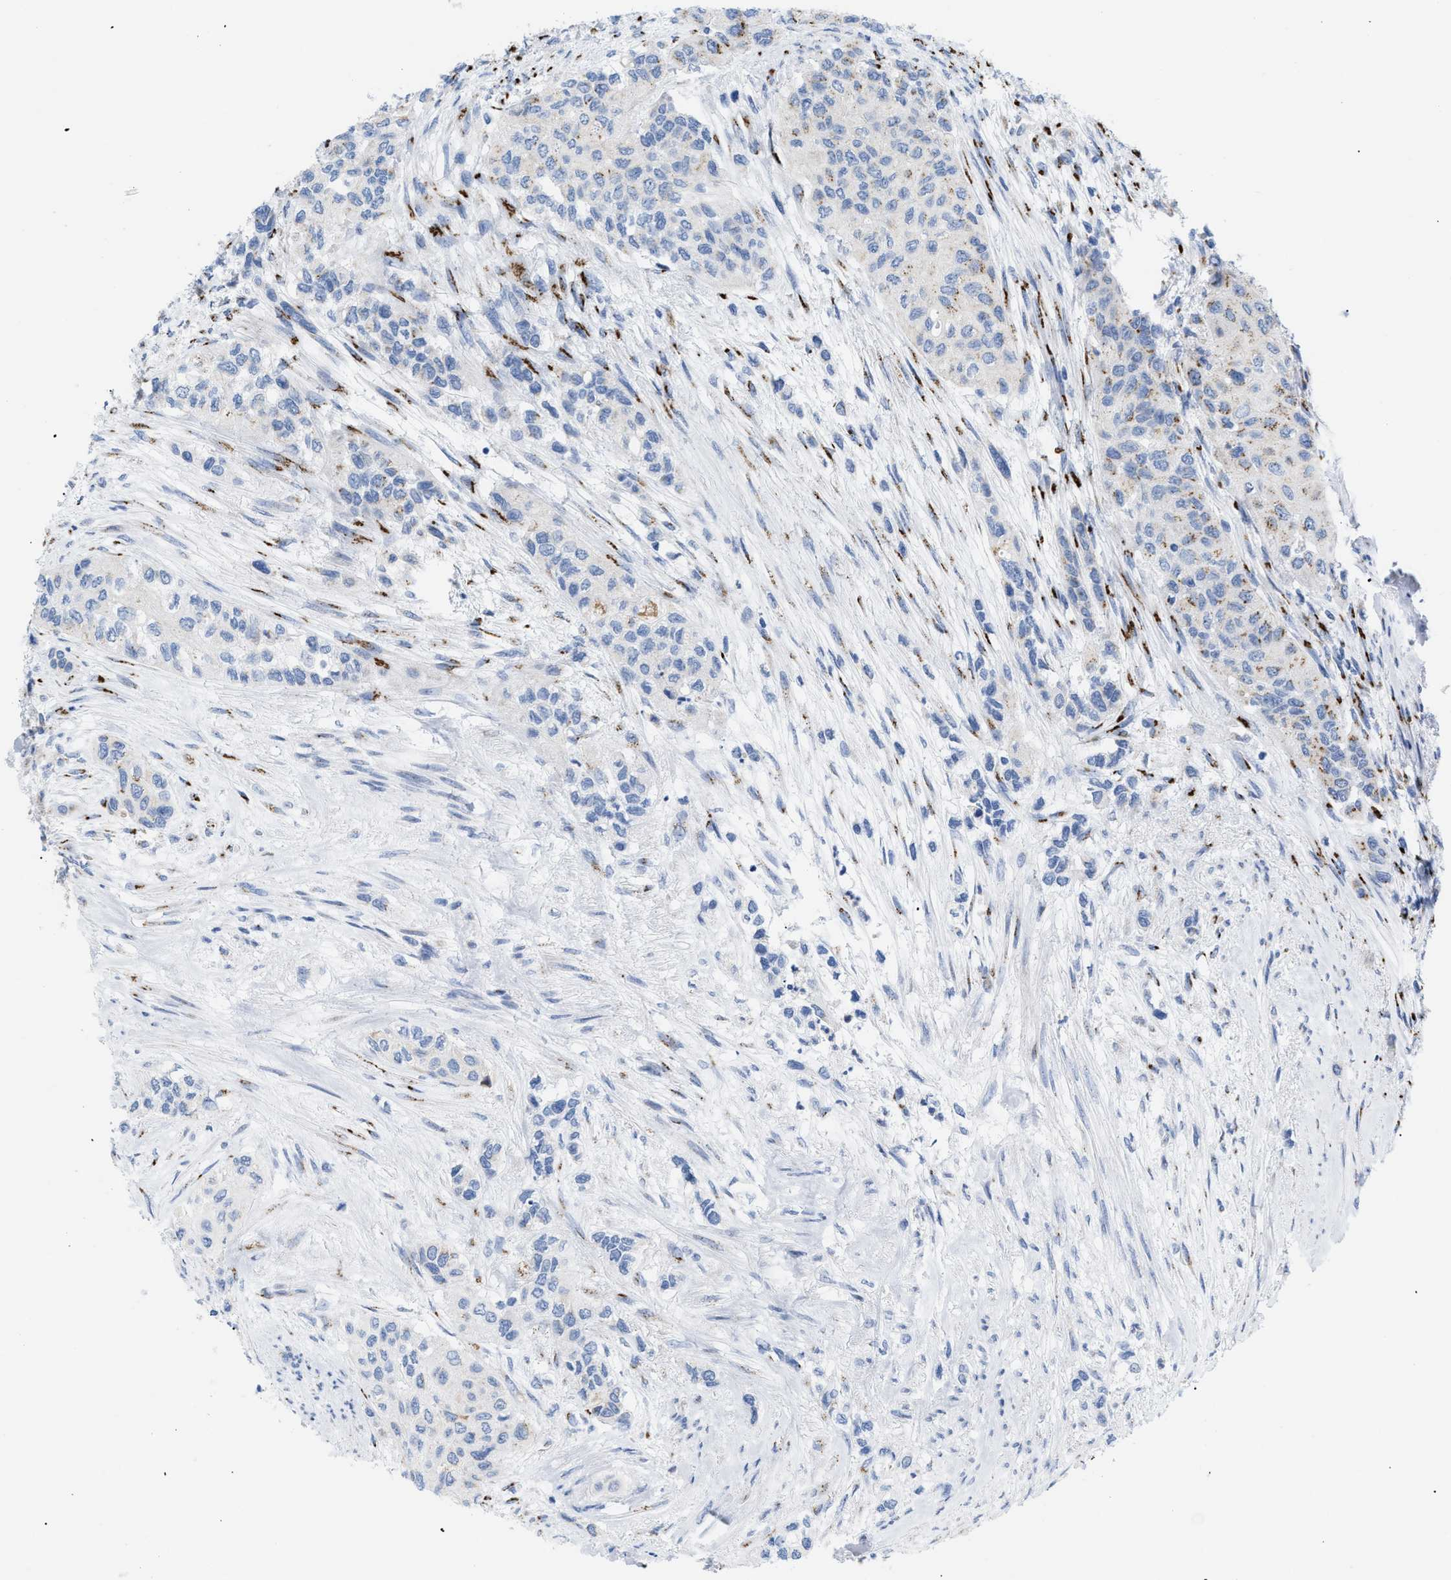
{"staining": {"intensity": "moderate", "quantity": "<25%", "location": "cytoplasmic/membranous"}, "tissue": "urothelial cancer", "cell_type": "Tumor cells", "image_type": "cancer", "snomed": [{"axis": "morphology", "description": "Urothelial carcinoma, High grade"}, {"axis": "topography", "description": "Urinary bladder"}], "caption": "Immunohistochemical staining of urothelial cancer exhibits low levels of moderate cytoplasmic/membranous staining in about <25% of tumor cells.", "gene": "TMEM17", "patient": {"sex": "female", "age": 56}}